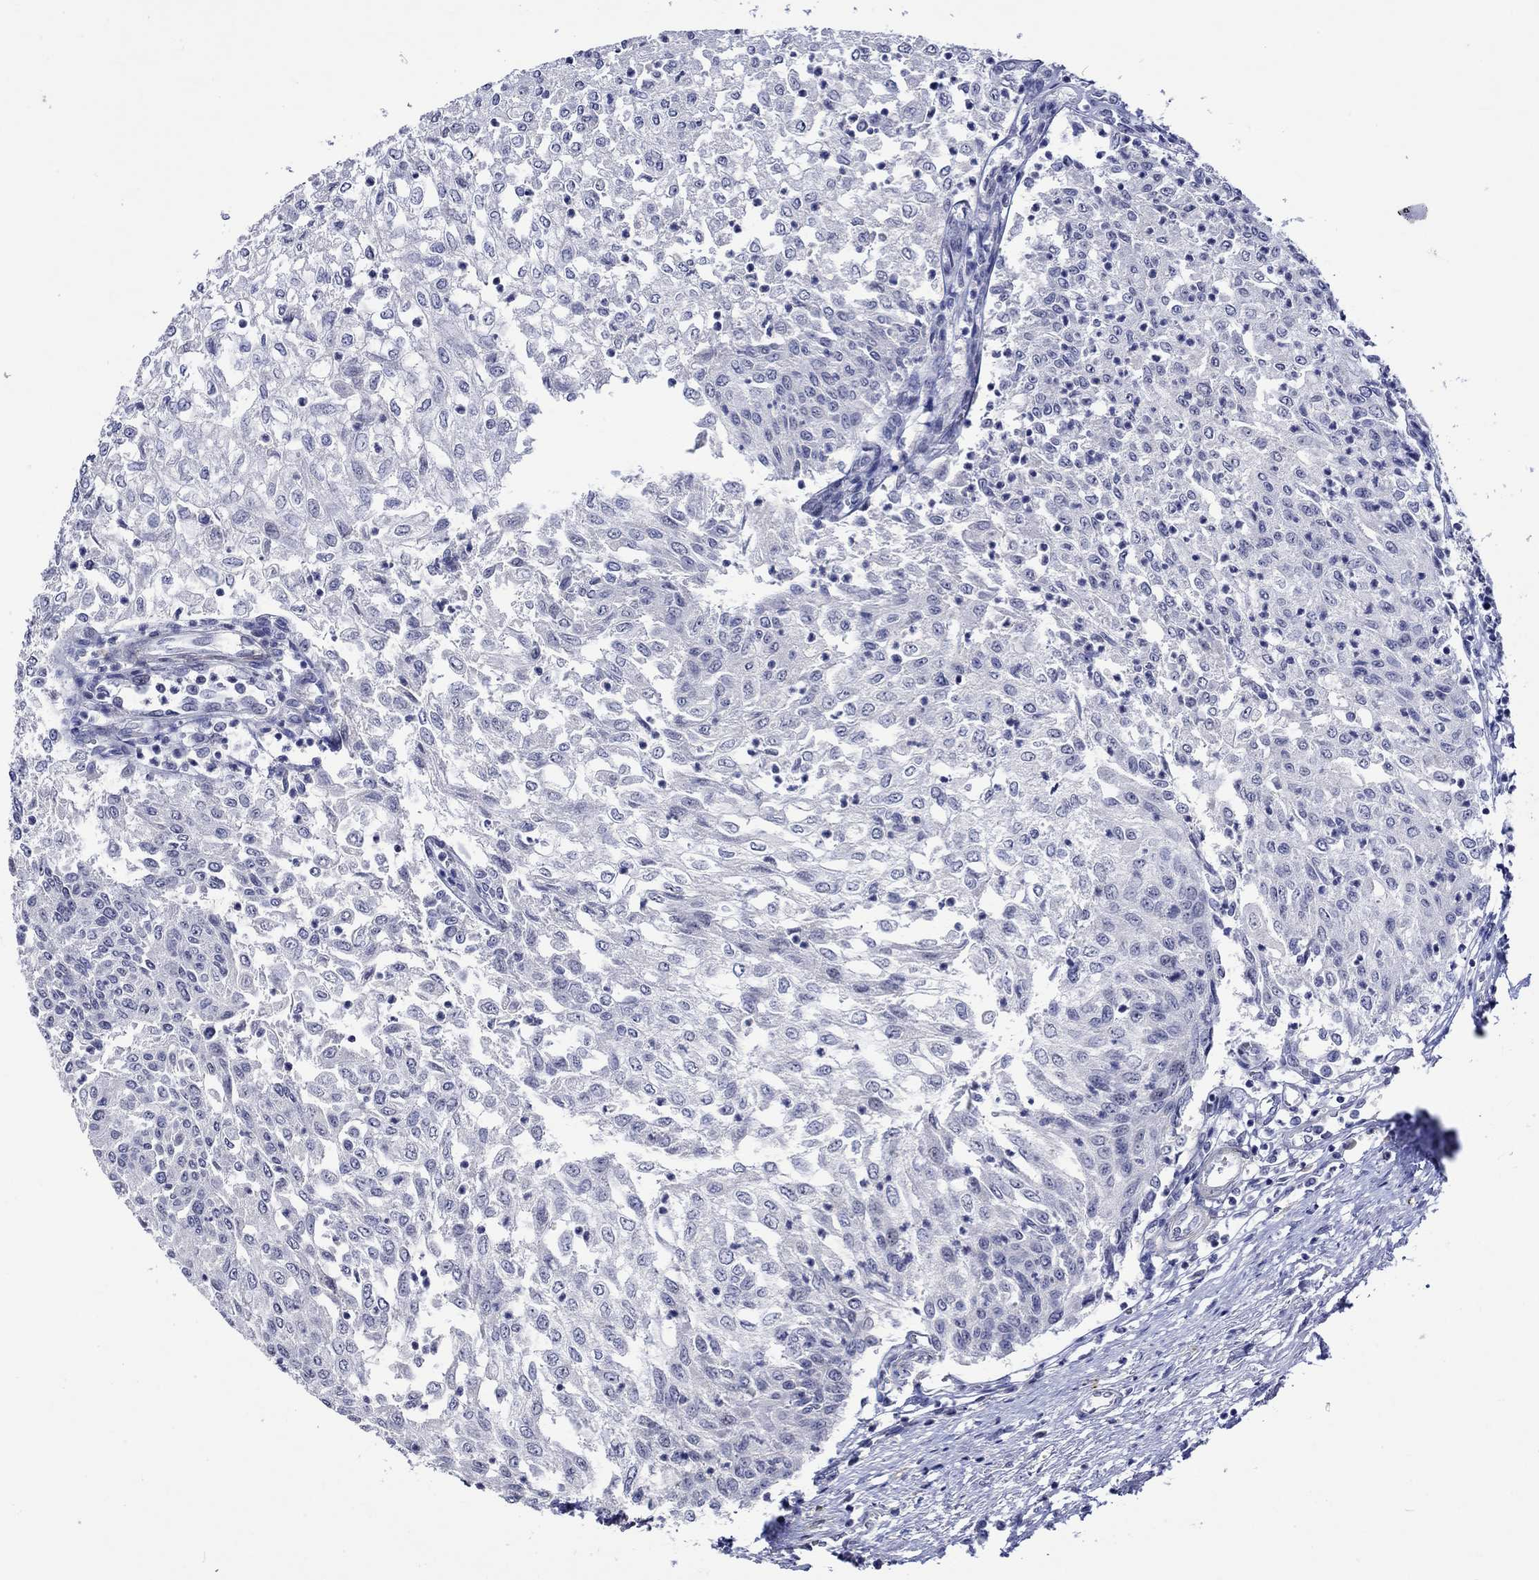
{"staining": {"intensity": "negative", "quantity": "none", "location": "none"}, "tissue": "urothelial cancer", "cell_type": "Tumor cells", "image_type": "cancer", "snomed": [{"axis": "morphology", "description": "Urothelial carcinoma, Low grade"}, {"axis": "topography", "description": "Urinary bladder"}], "caption": "DAB (3,3'-diaminobenzidine) immunohistochemical staining of urothelial carcinoma (low-grade) exhibits no significant positivity in tumor cells.", "gene": "CRYAB", "patient": {"sex": "male", "age": 78}}